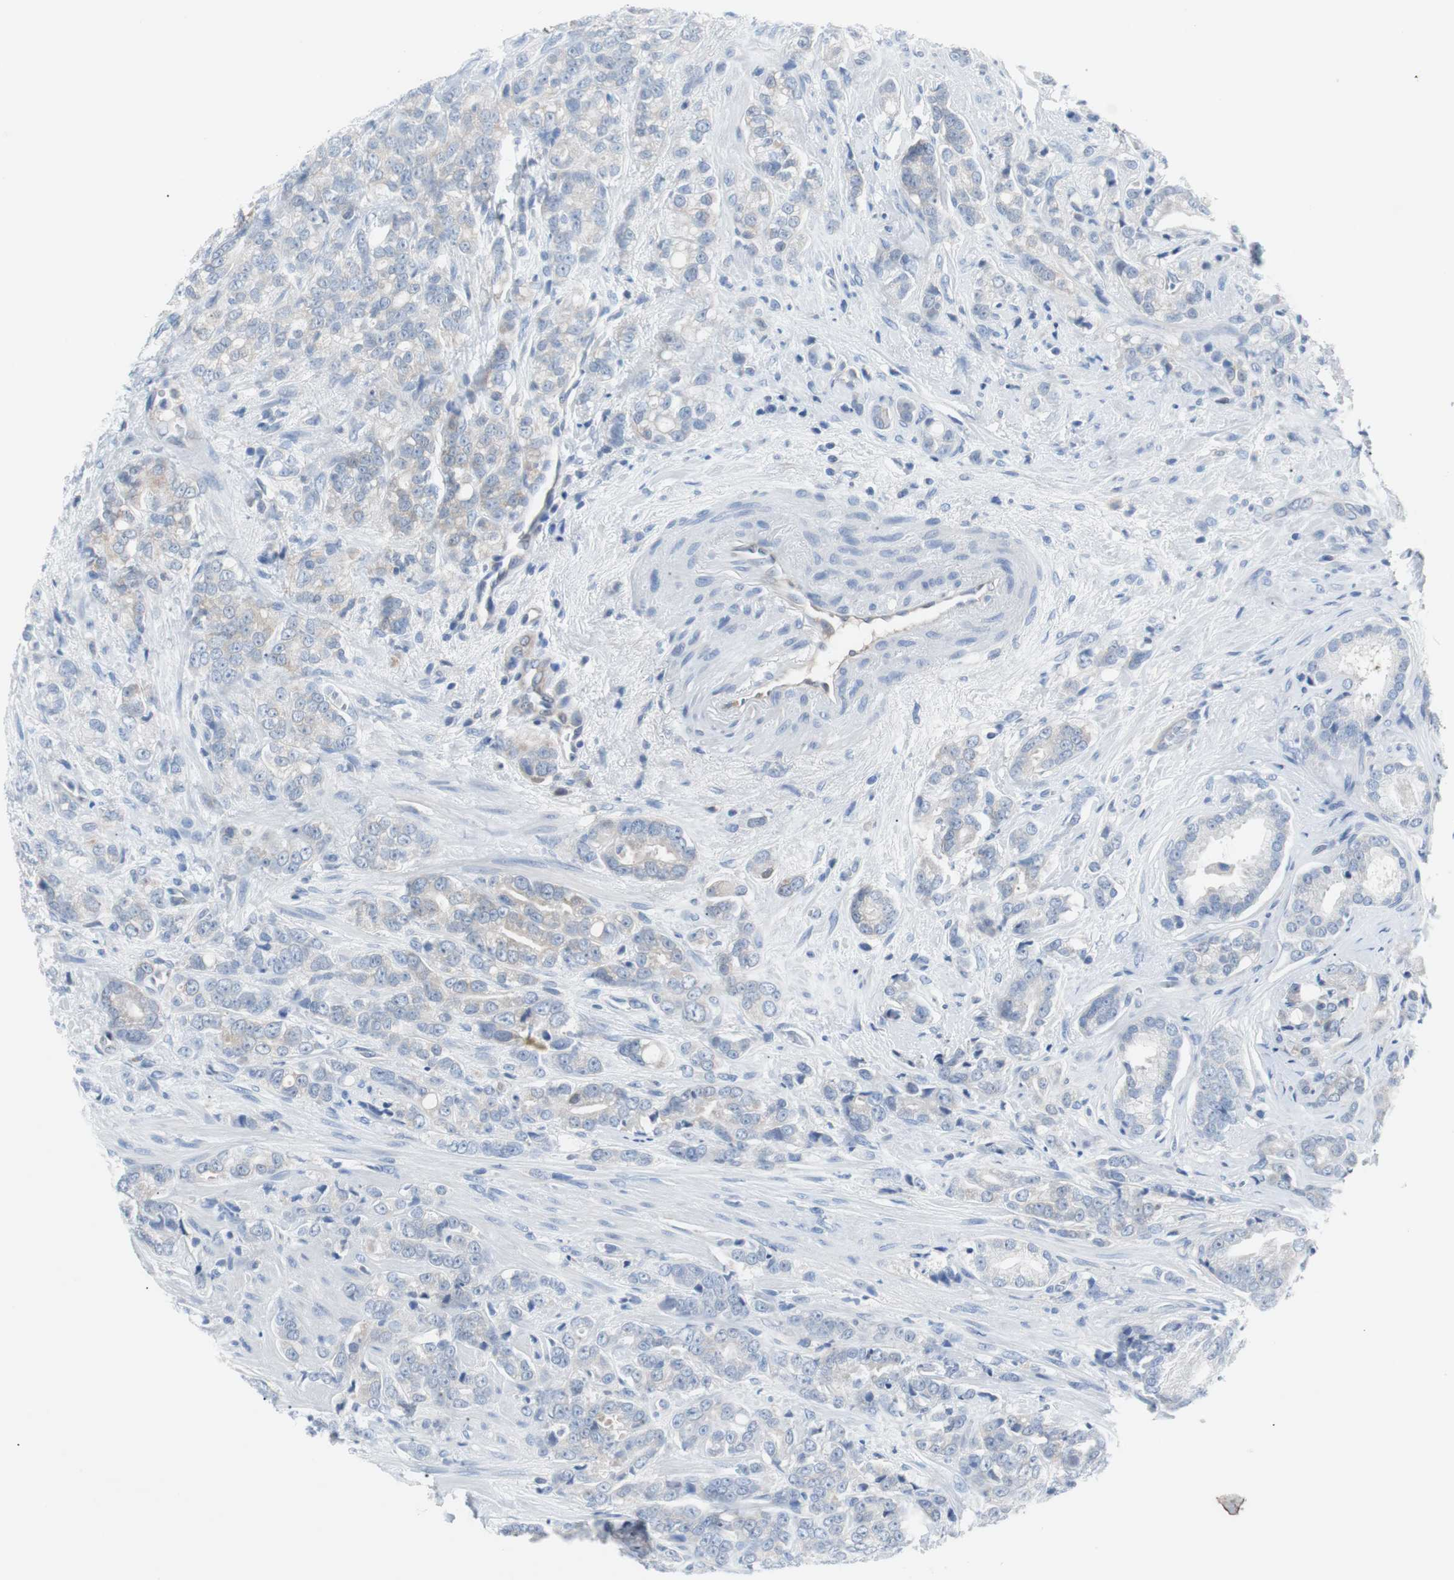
{"staining": {"intensity": "weak", "quantity": "25%-75%", "location": "cytoplasmic/membranous"}, "tissue": "prostate cancer", "cell_type": "Tumor cells", "image_type": "cancer", "snomed": [{"axis": "morphology", "description": "Adenocarcinoma, Low grade"}, {"axis": "topography", "description": "Prostate"}], "caption": "A brown stain shows weak cytoplasmic/membranous positivity of a protein in human adenocarcinoma (low-grade) (prostate) tumor cells.", "gene": "EEF2K", "patient": {"sex": "male", "age": 58}}